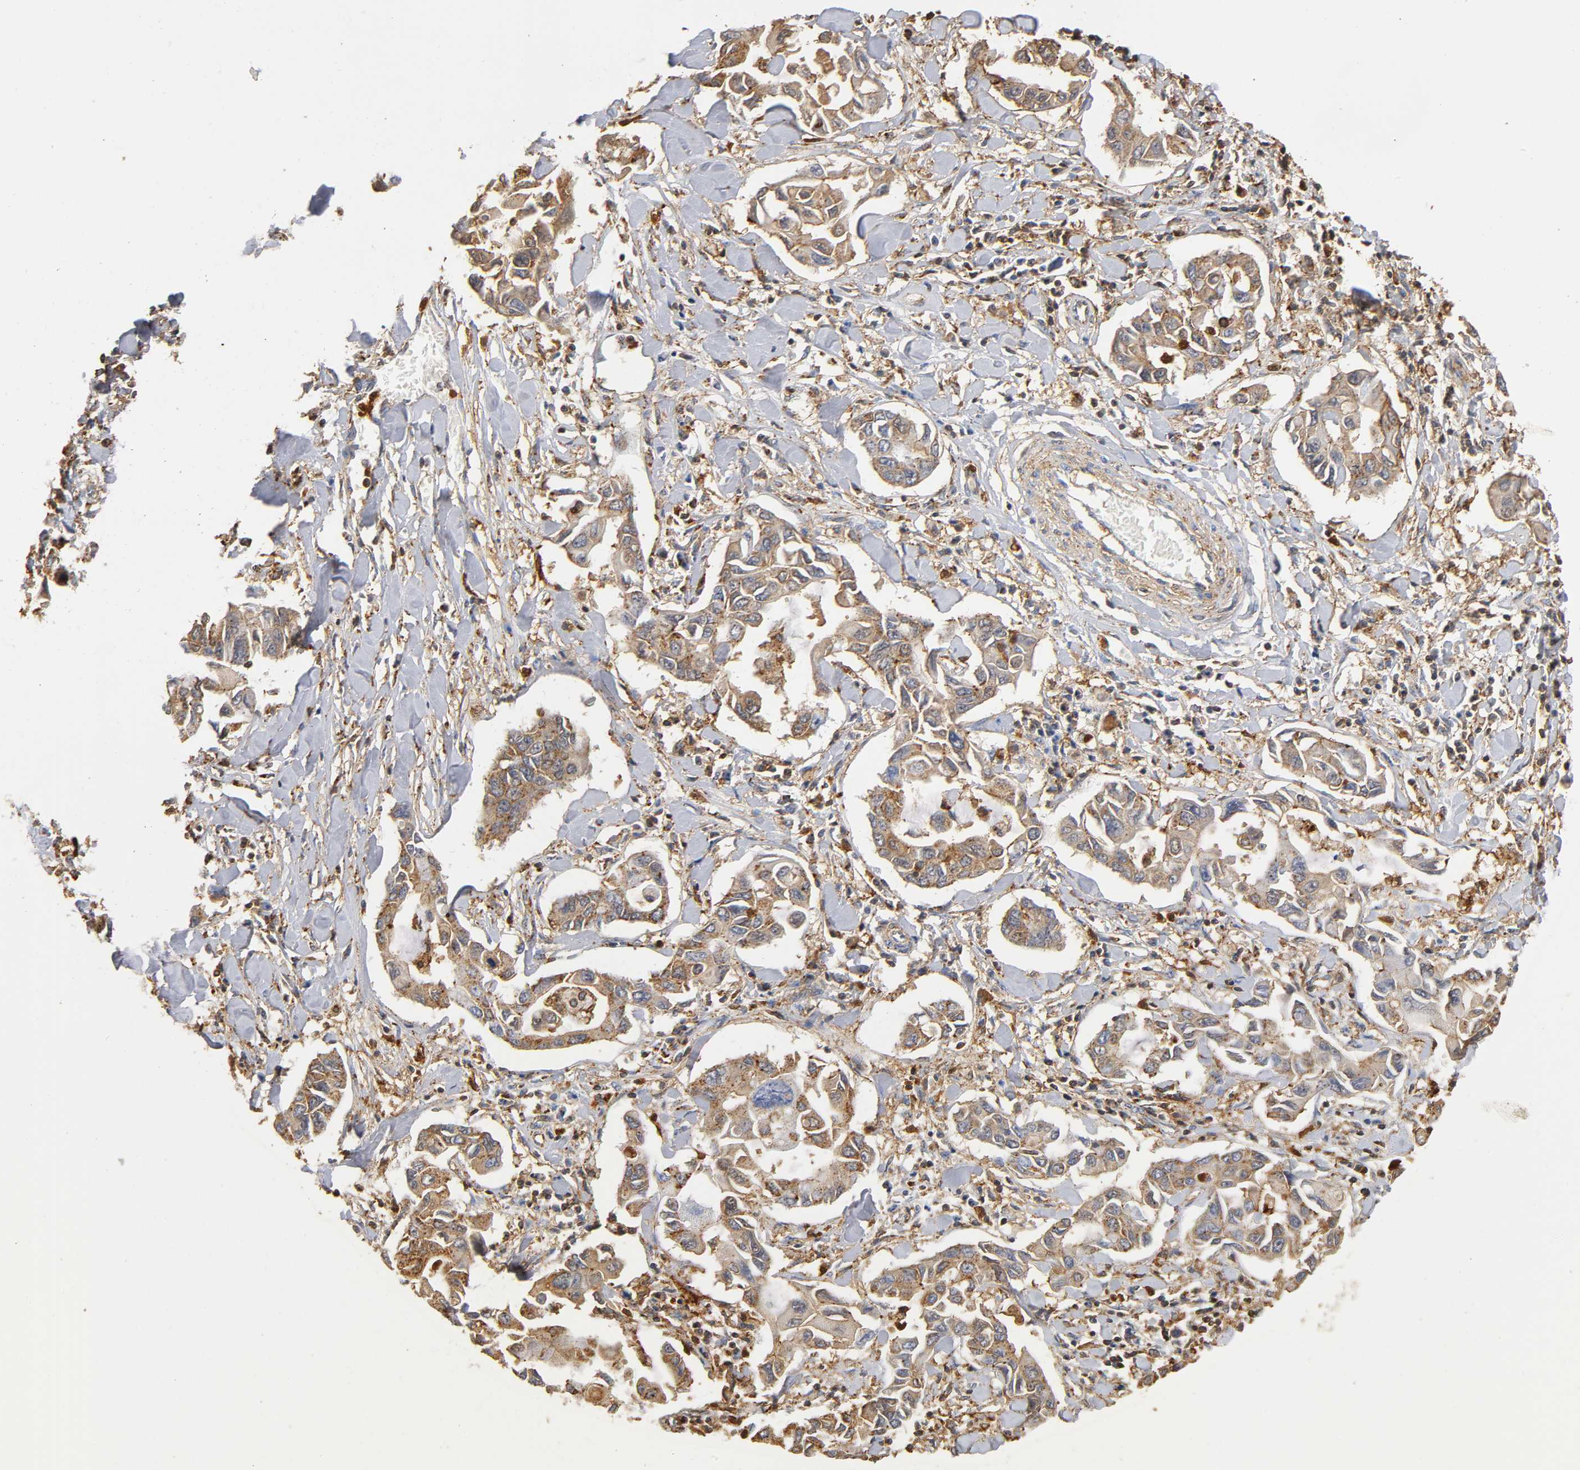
{"staining": {"intensity": "moderate", "quantity": "25%-75%", "location": "cytoplasmic/membranous"}, "tissue": "lung cancer", "cell_type": "Tumor cells", "image_type": "cancer", "snomed": [{"axis": "morphology", "description": "Adenocarcinoma, NOS"}, {"axis": "topography", "description": "Lymph node"}, {"axis": "topography", "description": "Lung"}], "caption": "High-power microscopy captured an immunohistochemistry histopathology image of lung adenocarcinoma, revealing moderate cytoplasmic/membranous expression in about 25%-75% of tumor cells. (DAB = brown stain, brightfield microscopy at high magnification).", "gene": "ANXA11", "patient": {"sex": "male", "age": 64}}